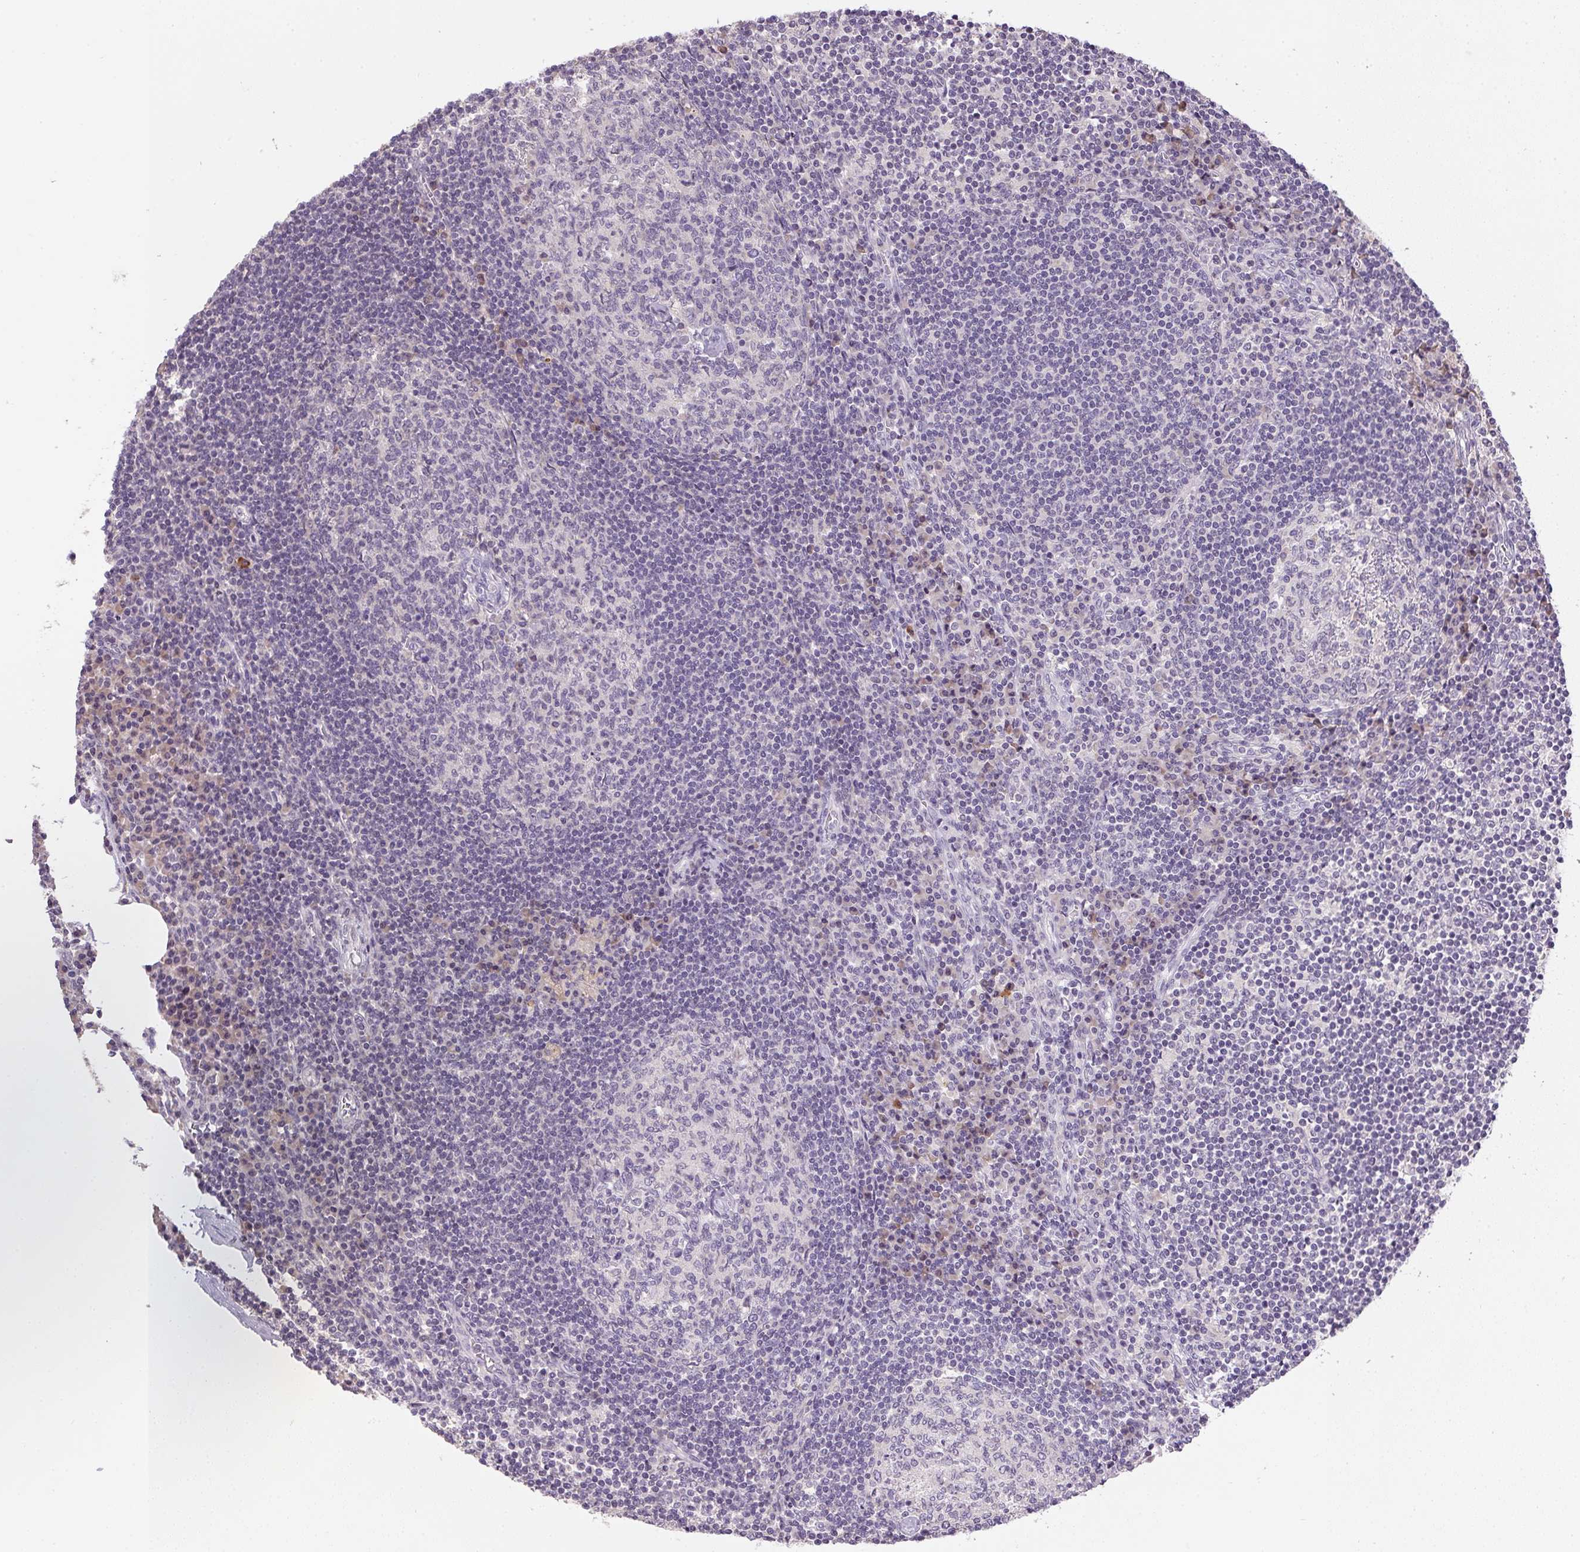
{"staining": {"intensity": "negative", "quantity": "none", "location": "none"}, "tissue": "lymph node", "cell_type": "Germinal center cells", "image_type": "normal", "snomed": [{"axis": "morphology", "description": "Normal tissue, NOS"}, {"axis": "topography", "description": "Lymph node"}], "caption": "Germinal center cells show no significant protein positivity in normal lymph node. Brightfield microscopy of IHC stained with DAB (3,3'-diaminobenzidine) (brown) and hematoxylin (blue), captured at high magnification.", "gene": "SPACA9", "patient": {"sex": "male", "age": 67}}